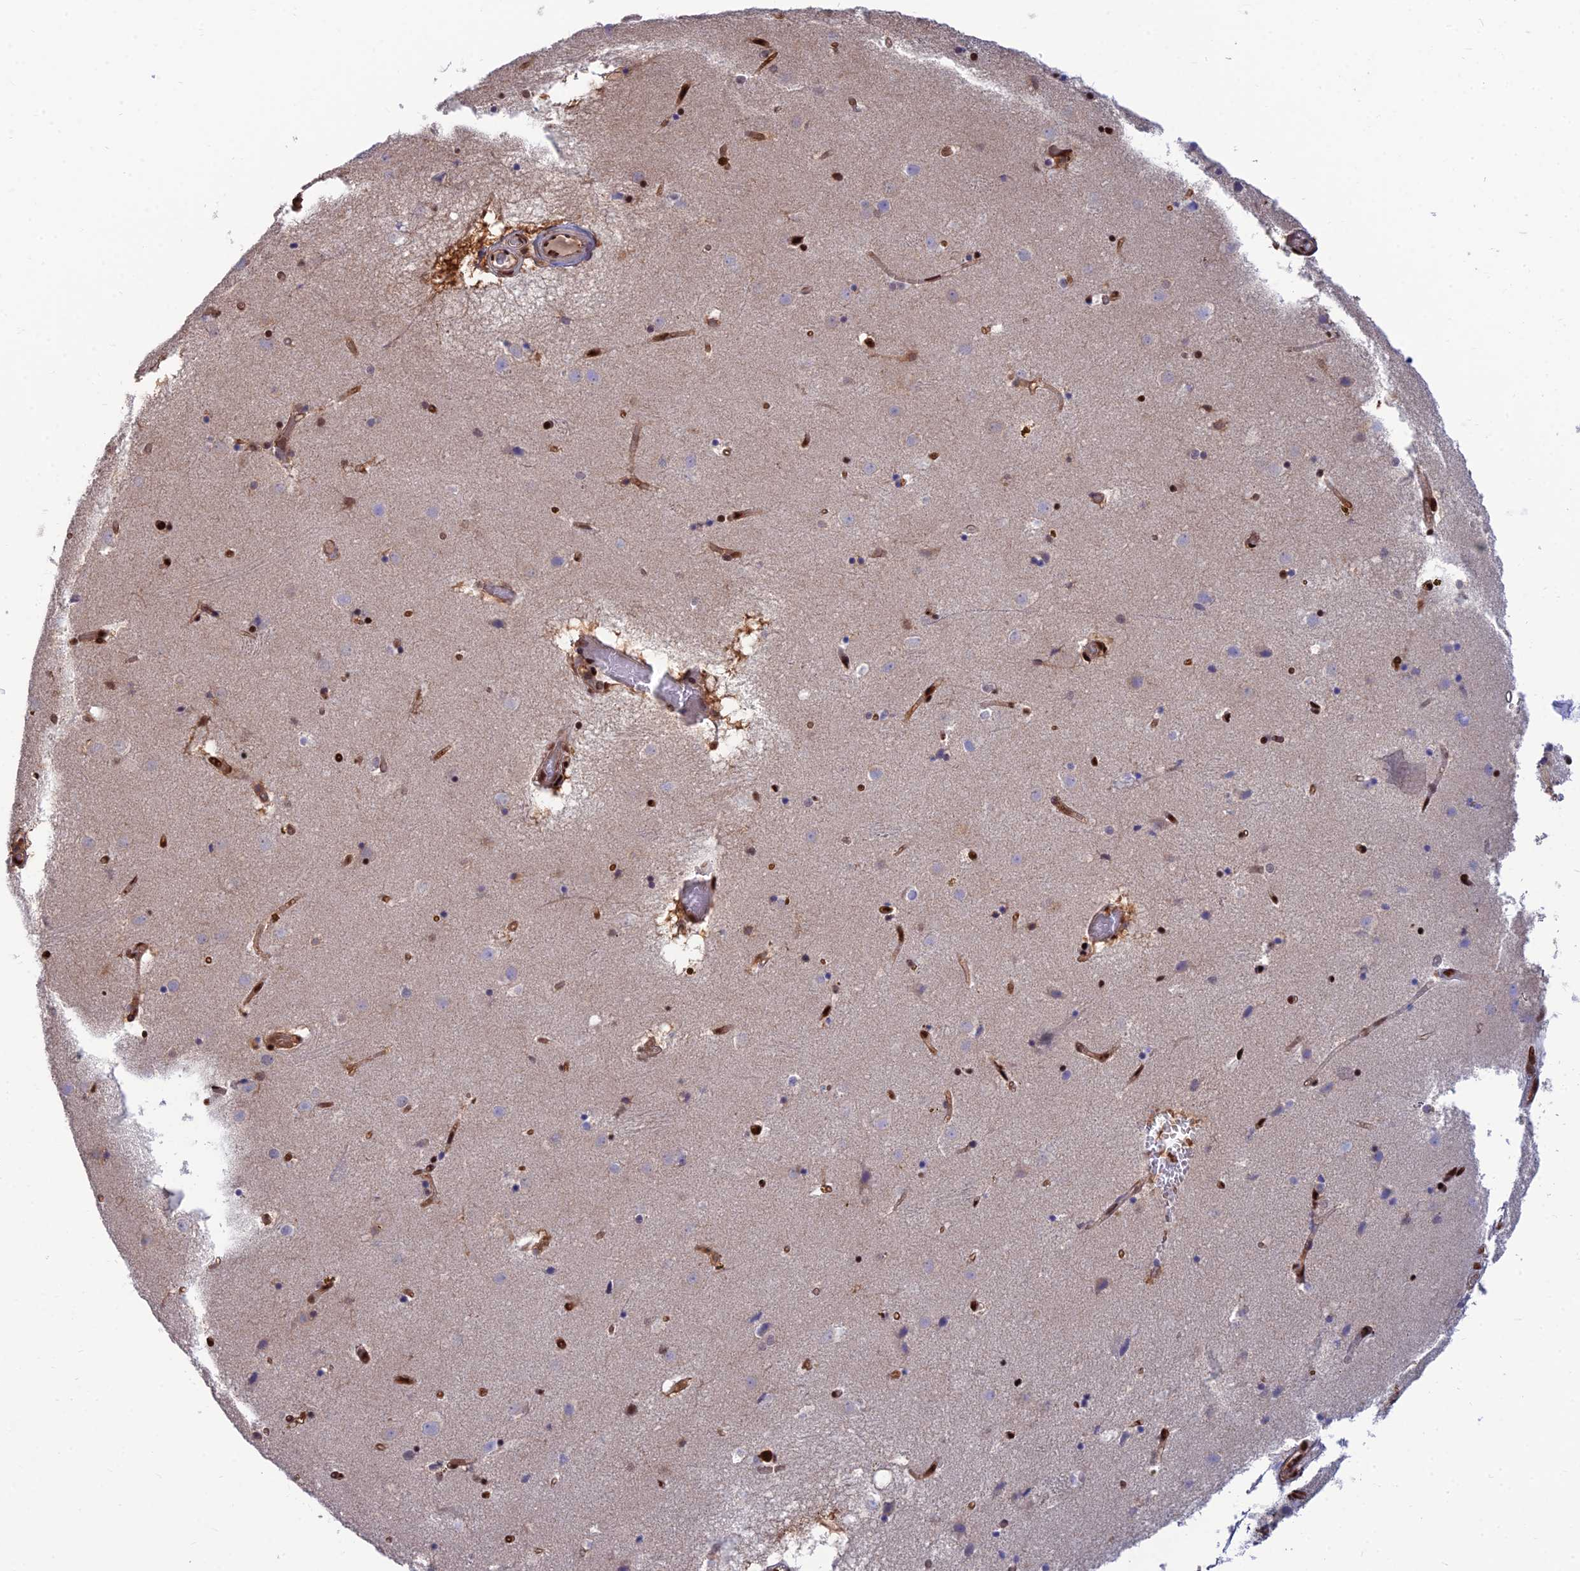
{"staining": {"intensity": "strong", "quantity": ">75%", "location": "nuclear"}, "tissue": "caudate", "cell_type": "Glial cells", "image_type": "normal", "snomed": [{"axis": "morphology", "description": "Normal tissue, NOS"}, {"axis": "topography", "description": "Lateral ventricle wall"}], "caption": "Protein staining of unremarkable caudate displays strong nuclear positivity in about >75% of glial cells.", "gene": "DNPEP", "patient": {"sex": "male", "age": 70}}